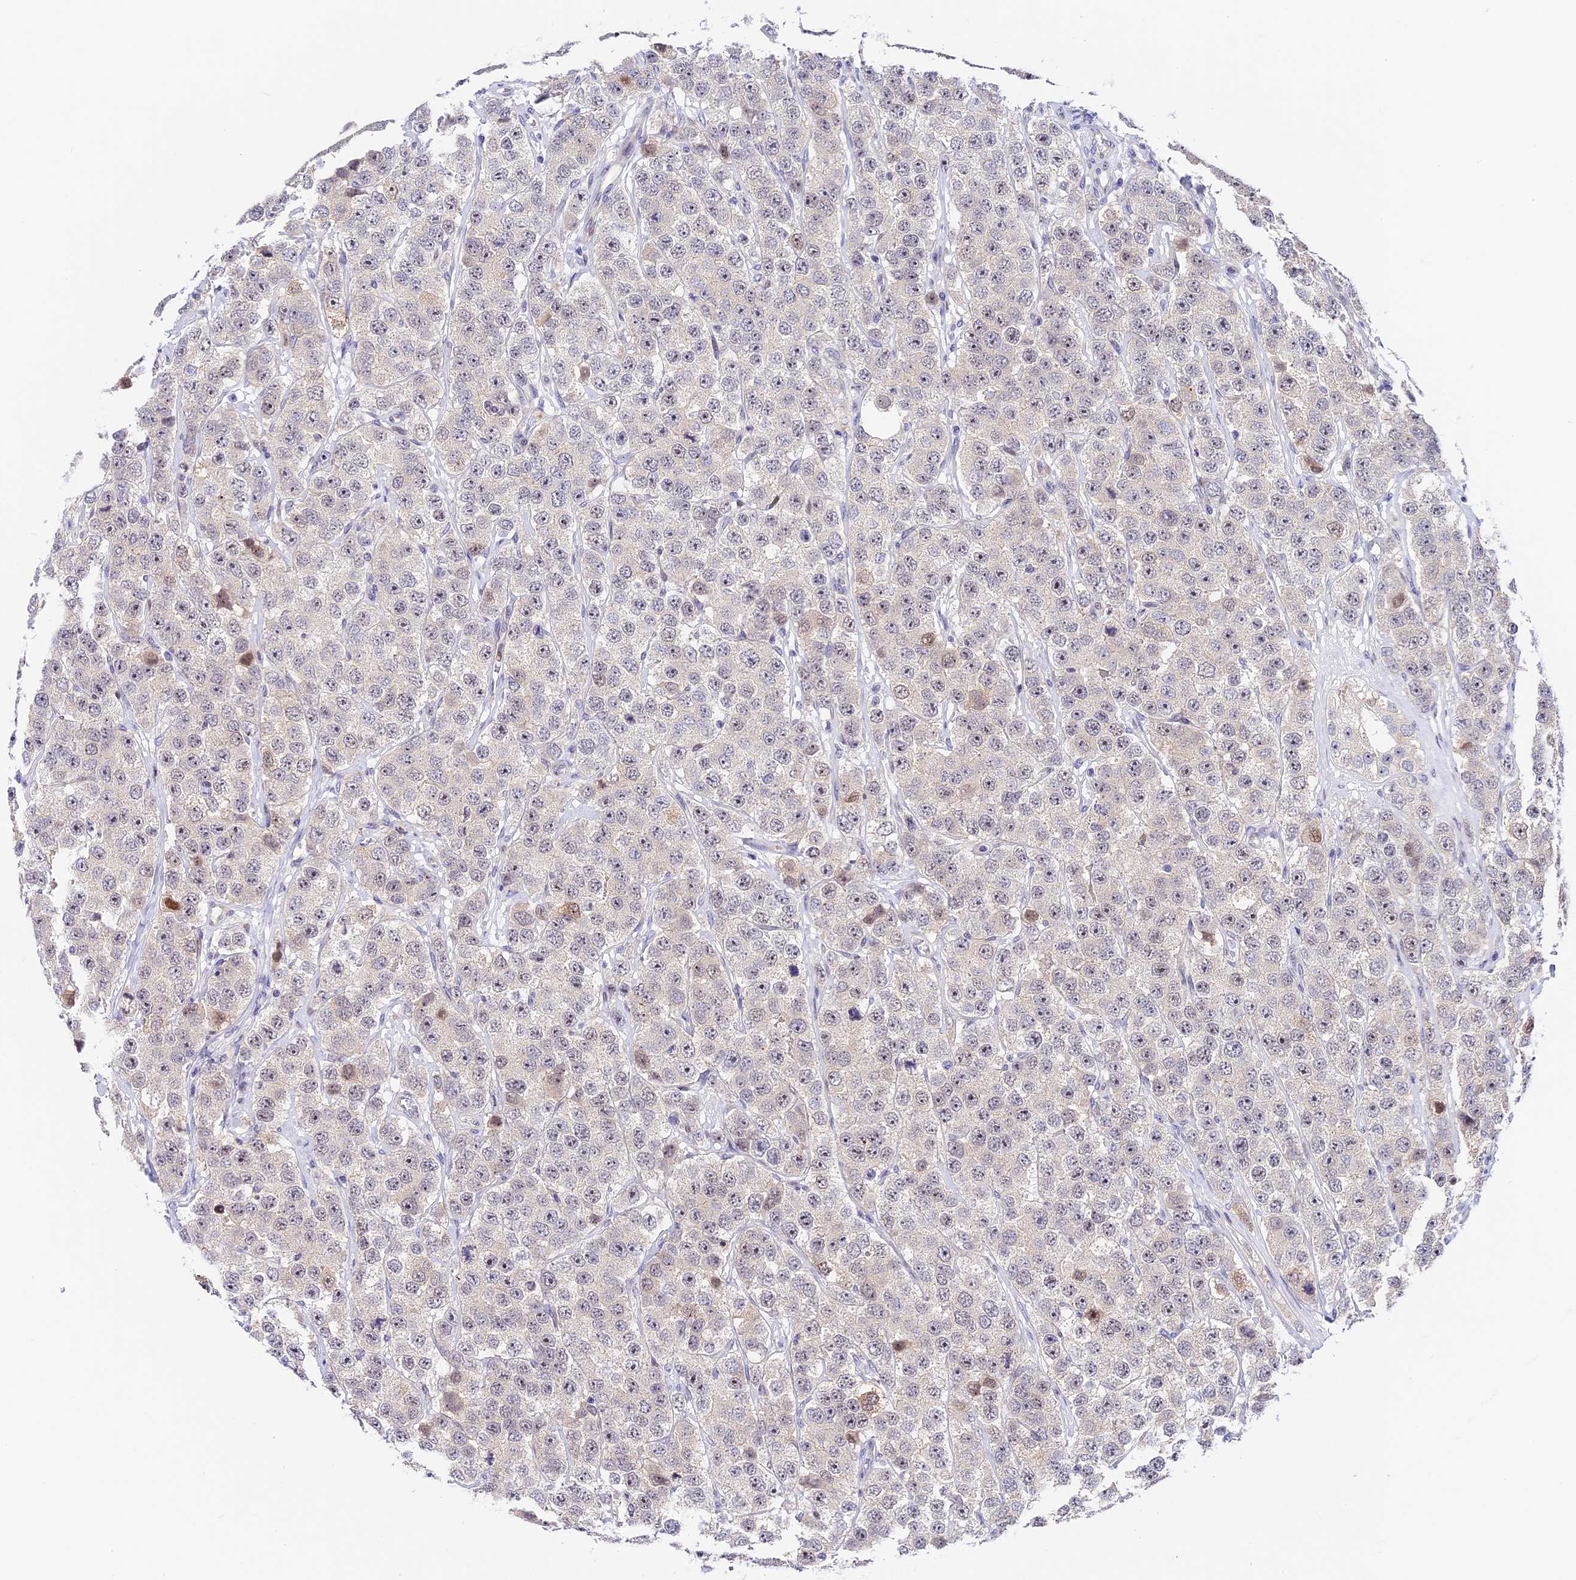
{"staining": {"intensity": "negative", "quantity": "none", "location": "none"}, "tissue": "testis cancer", "cell_type": "Tumor cells", "image_type": "cancer", "snomed": [{"axis": "morphology", "description": "Seminoma, NOS"}, {"axis": "topography", "description": "Testis"}], "caption": "IHC of testis cancer reveals no staining in tumor cells.", "gene": "MIDN", "patient": {"sex": "male", "age": 28}}